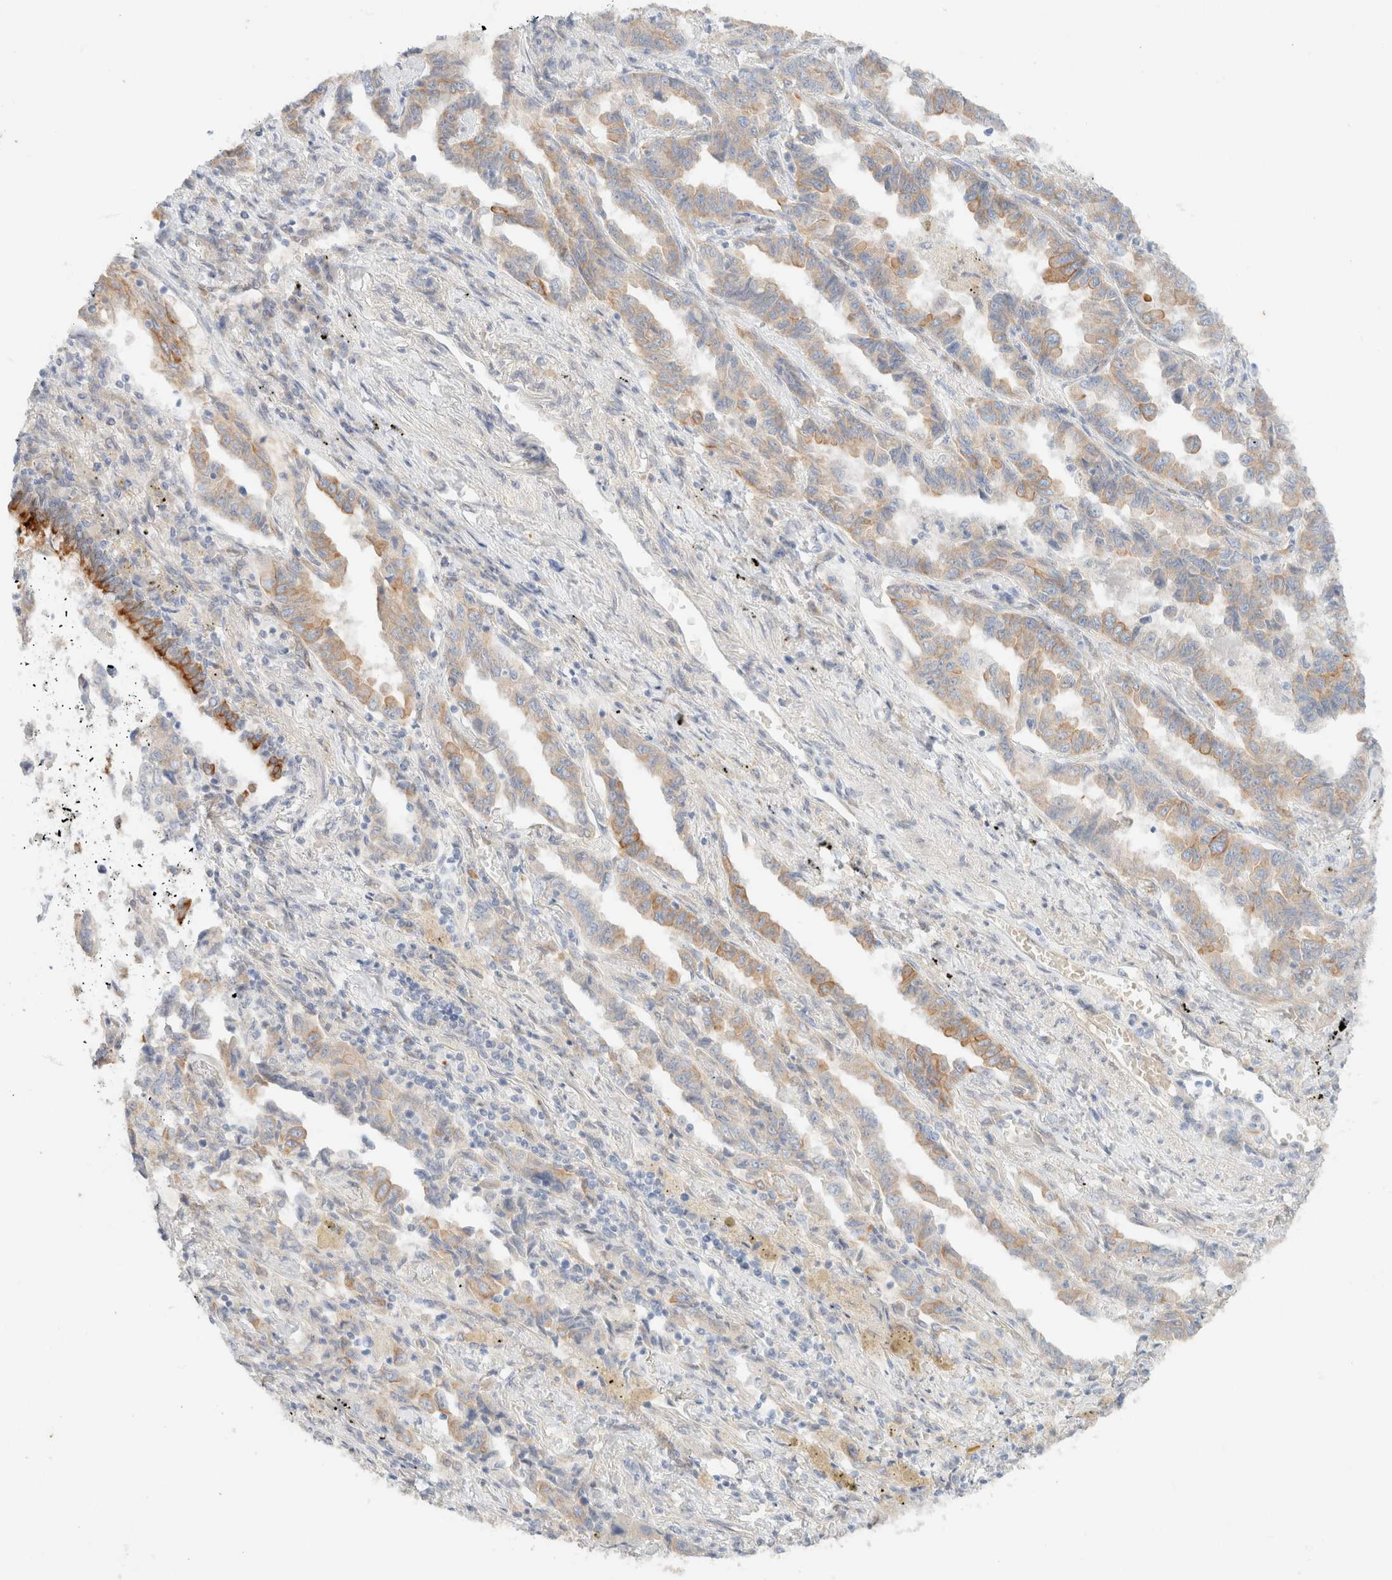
{"staining": {"intensity": "weak", "quantity": ">75%", "location": "cytoplasmic/membranous"}, "tissue": "lung cancer", "cell_type": "Tumor cells", "image_type": "cancer", "snomed": [{"axis": "morphology", "description": "Adenocarcinoma, NOS"}, {"axis": "topography", "description": "Lung"}], "caption": "Protein expression analysis of human lung cancer (adenocarcinoma) reveals weak cytoplasmic/membranous expression in approximately >75% of tumor cells.", "gene": "CSNK1E", "patient": {"sex": "female", "age": 51}}